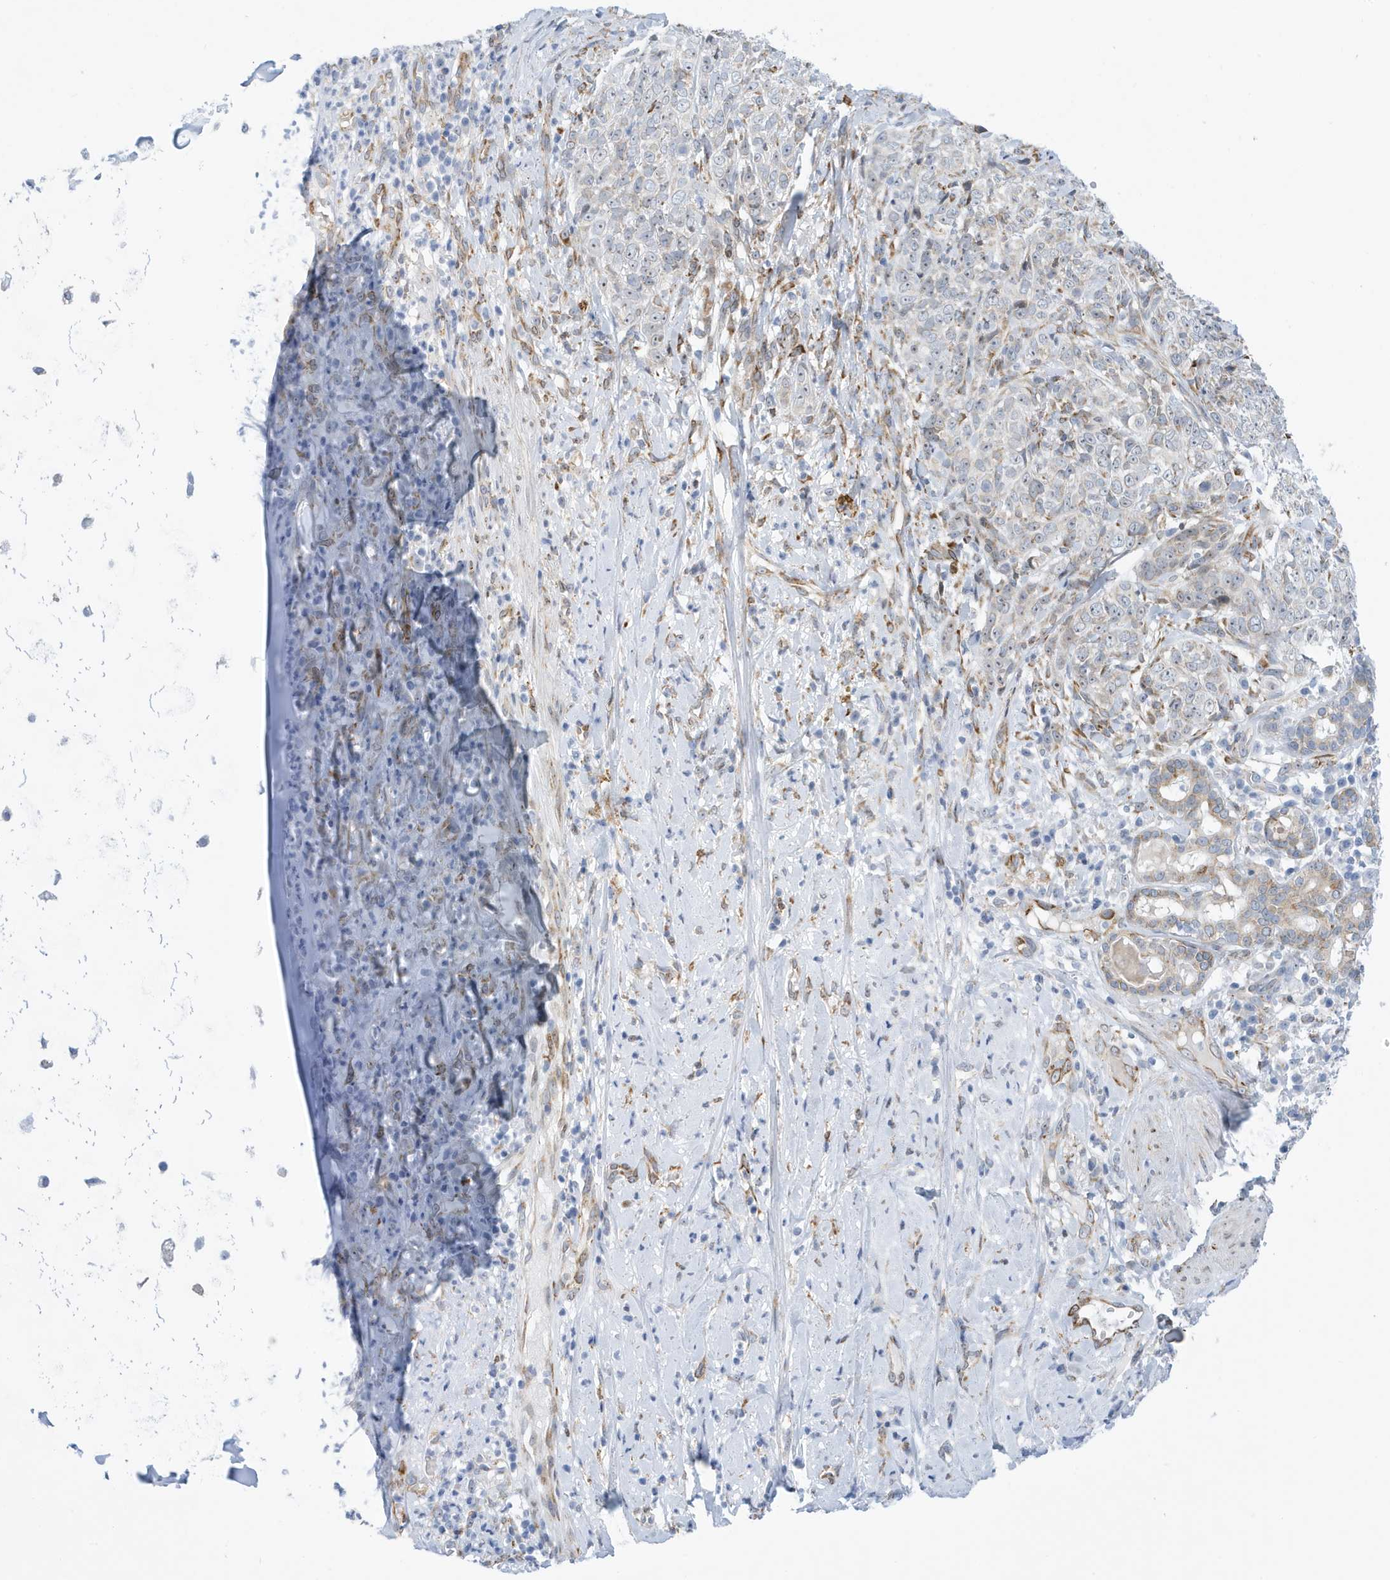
{"staining": {"intensity": "strong", "quantity": ">75%", "location": "cytoplasmic/membranous"}, "tissue": "adipose tissue", "cell_type": "Adipocytes", "image_type": "normal", "snomed": [{"axis": "morphology", "description": "Normal tissue, NOS"}, {"axis": "morphology", "description": "Basal cell carcinoma"}, {"axis": "topography", "description": "Cartilage tissue"}, {"axis": "topography", "description": "Nasopharynx"}, {"axis": "topography", "description": "Oral tissue"}], "caption": "This histopathology image demonstrates unremarkable adipose tissue stained with immunohistochemistry (IHC) to label a protein in brown. The cytoplasmic/membranous of adipocytes show strong positivity for the protein. Nuclei are counter-stained blue.", "gene": "SEMA3F", "patient": {"sex": "female", "age": 77}}